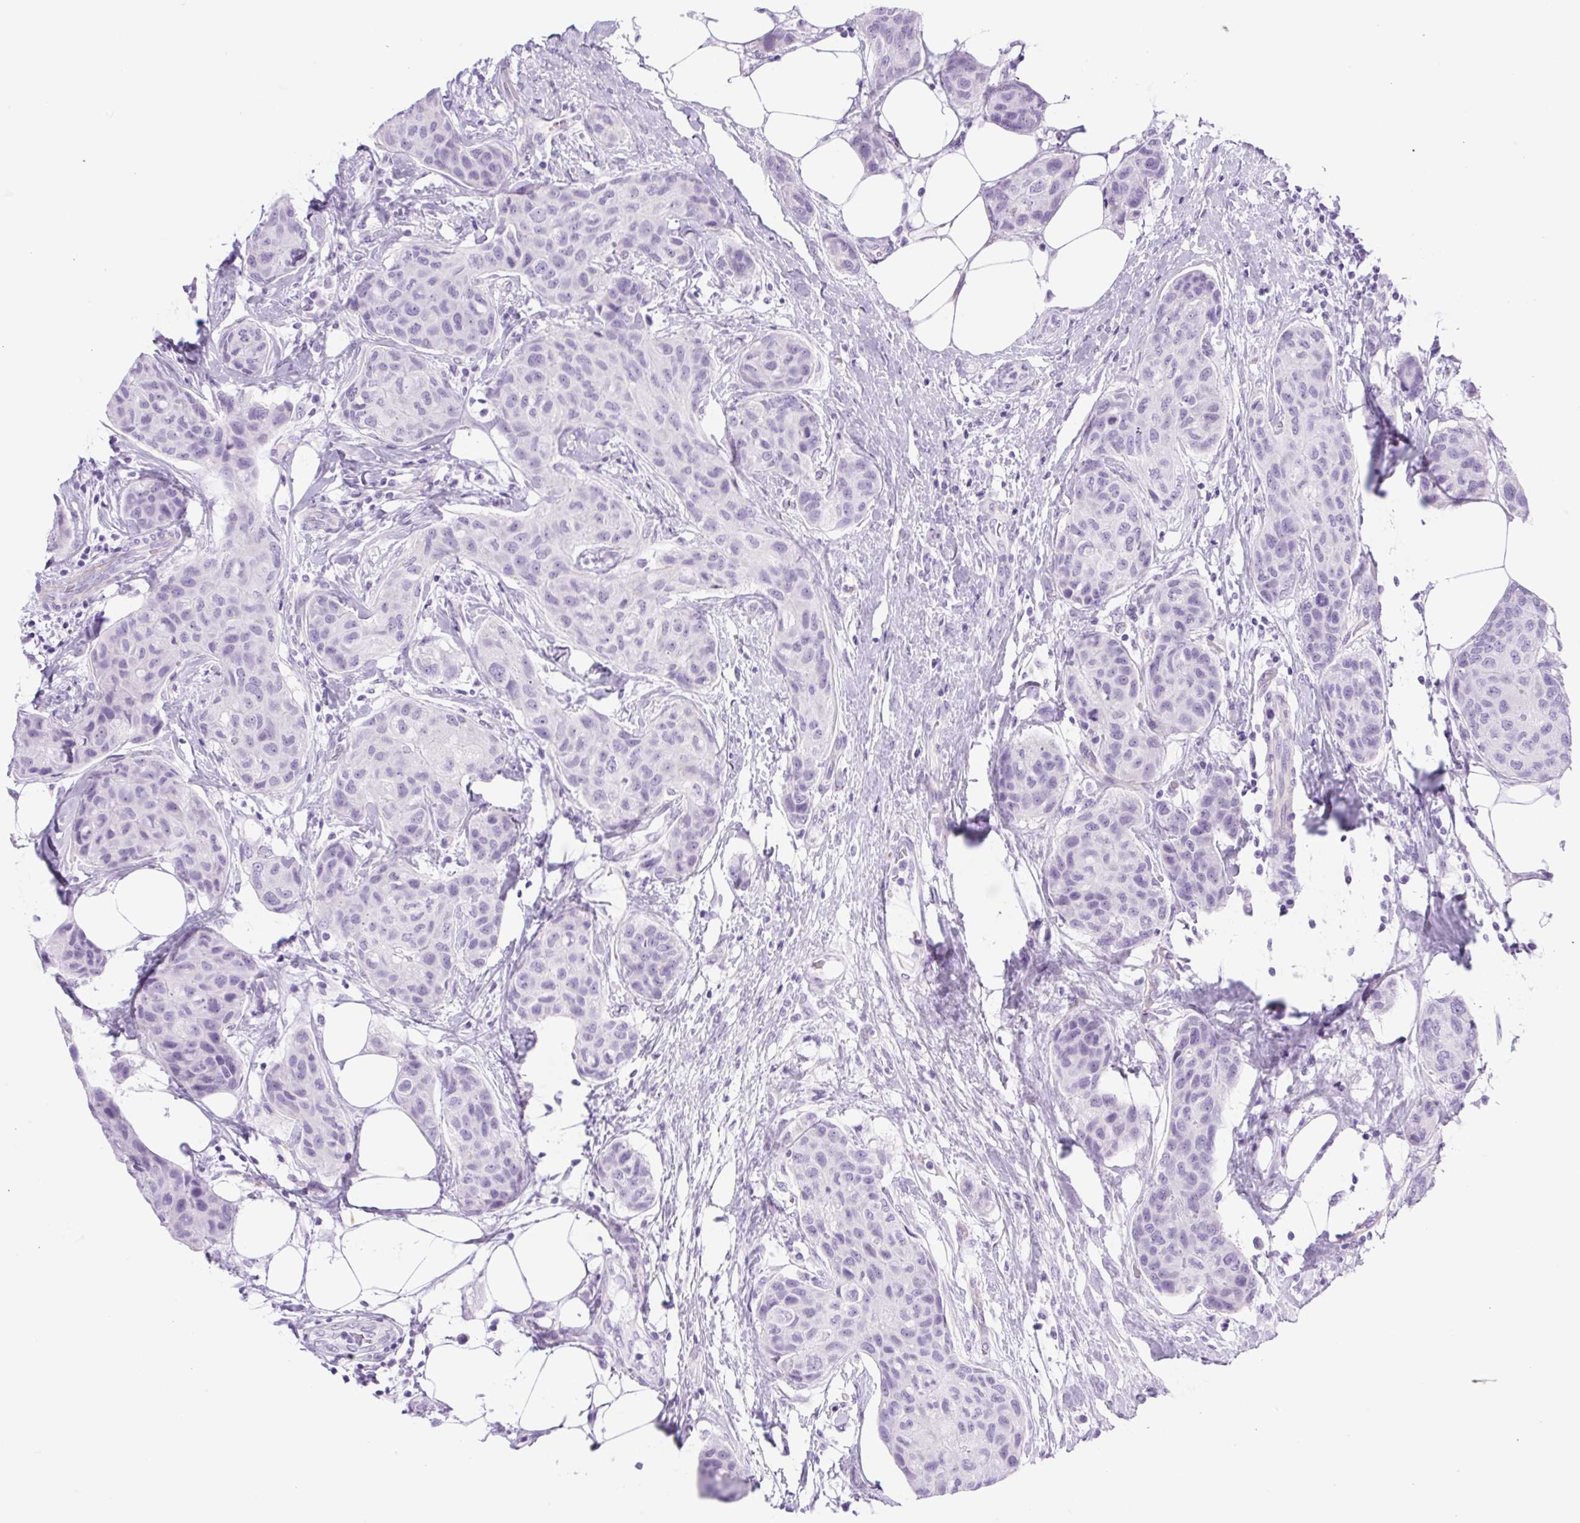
{"staining": {"intensity": "negative", "quantity": "none", "location": "none"}, "tissue": "breast cancer", "cell_type": "Tumor cells", "image_type": "cancer", "snomed": [{"axis": "morphology", "description": "Duct carcinoma"}, {"axis": "topography", "description": "Breast"}], "caption": "Breast cancer was stained to show a protein in brown. There is no significant expression in tumor cells. The staining was performed using DAB (3,3'-diaminobenzidine) to visualize the protein expression in brown, while the nuclei were stained in blue with hematoxylin (Magnification: 20x).", "gene": "SPACA5B", "patient": {"sex": "female", "age": 80}}